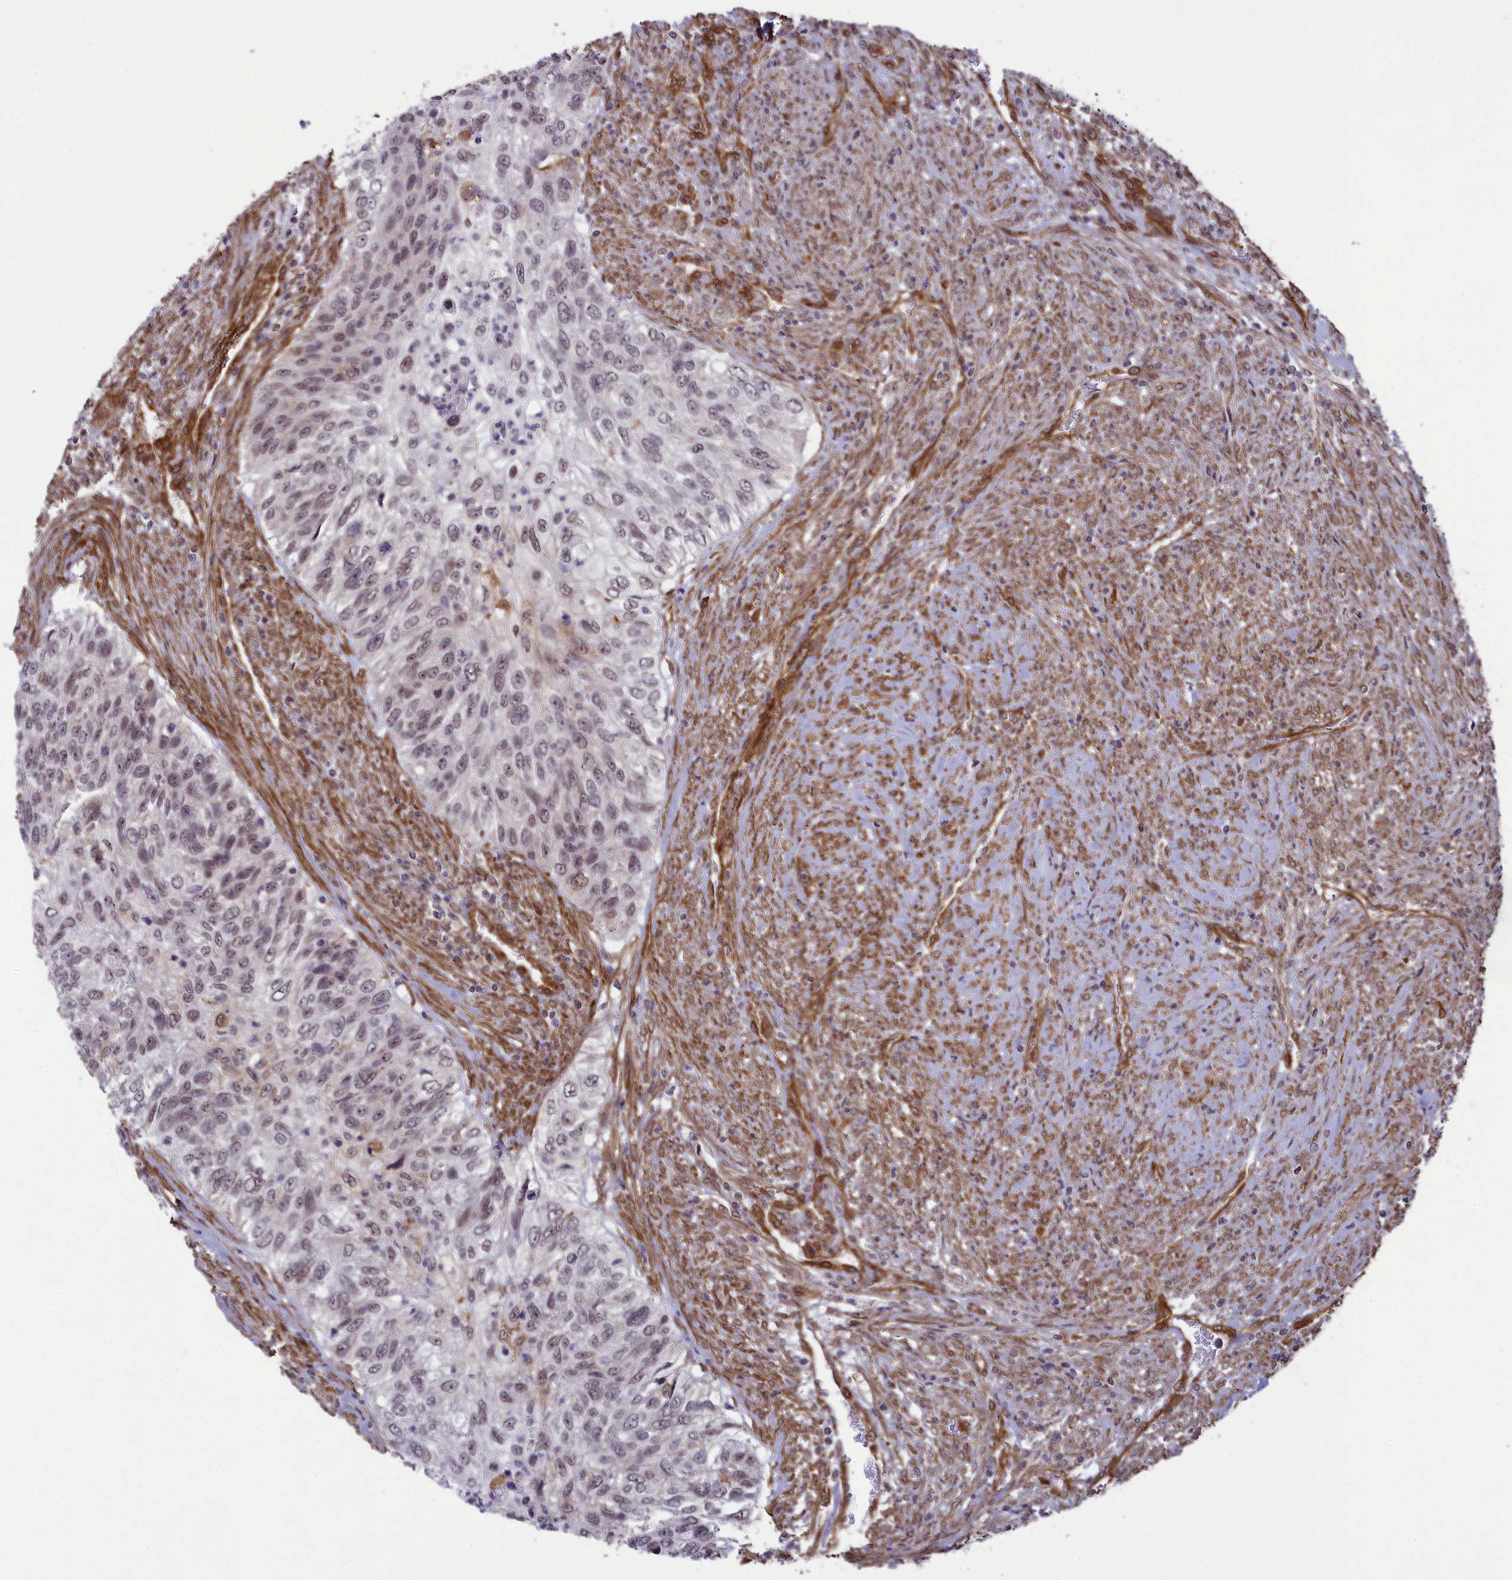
{"staining": {"intensity": "weak", "quantity": "25%-75%", "location": "nuclear"}, "tissue": "urothelial cancer", "cell_type": "Tumor cells", "image_type": "cancer", "snomed": [{"axis": "morphology", "description": "Urothelial carcinoma, High grade"}, {"axis": "topography", "description": "Urinary bladder"}], "caption": "Urothelial carcinoma (high-grade) was stained to show a protein in brown. There is low levels of weak nuclear positivity in approximately 25%-75% of tumor cells. Using DAB (3,3'-diaminobenzidine) (brown) and hematoxylin (blue) stains, captured at high magnification using brightfield microscopy.", "gene": "TNS1", "patient": {"sex": "female", "age": 60}}